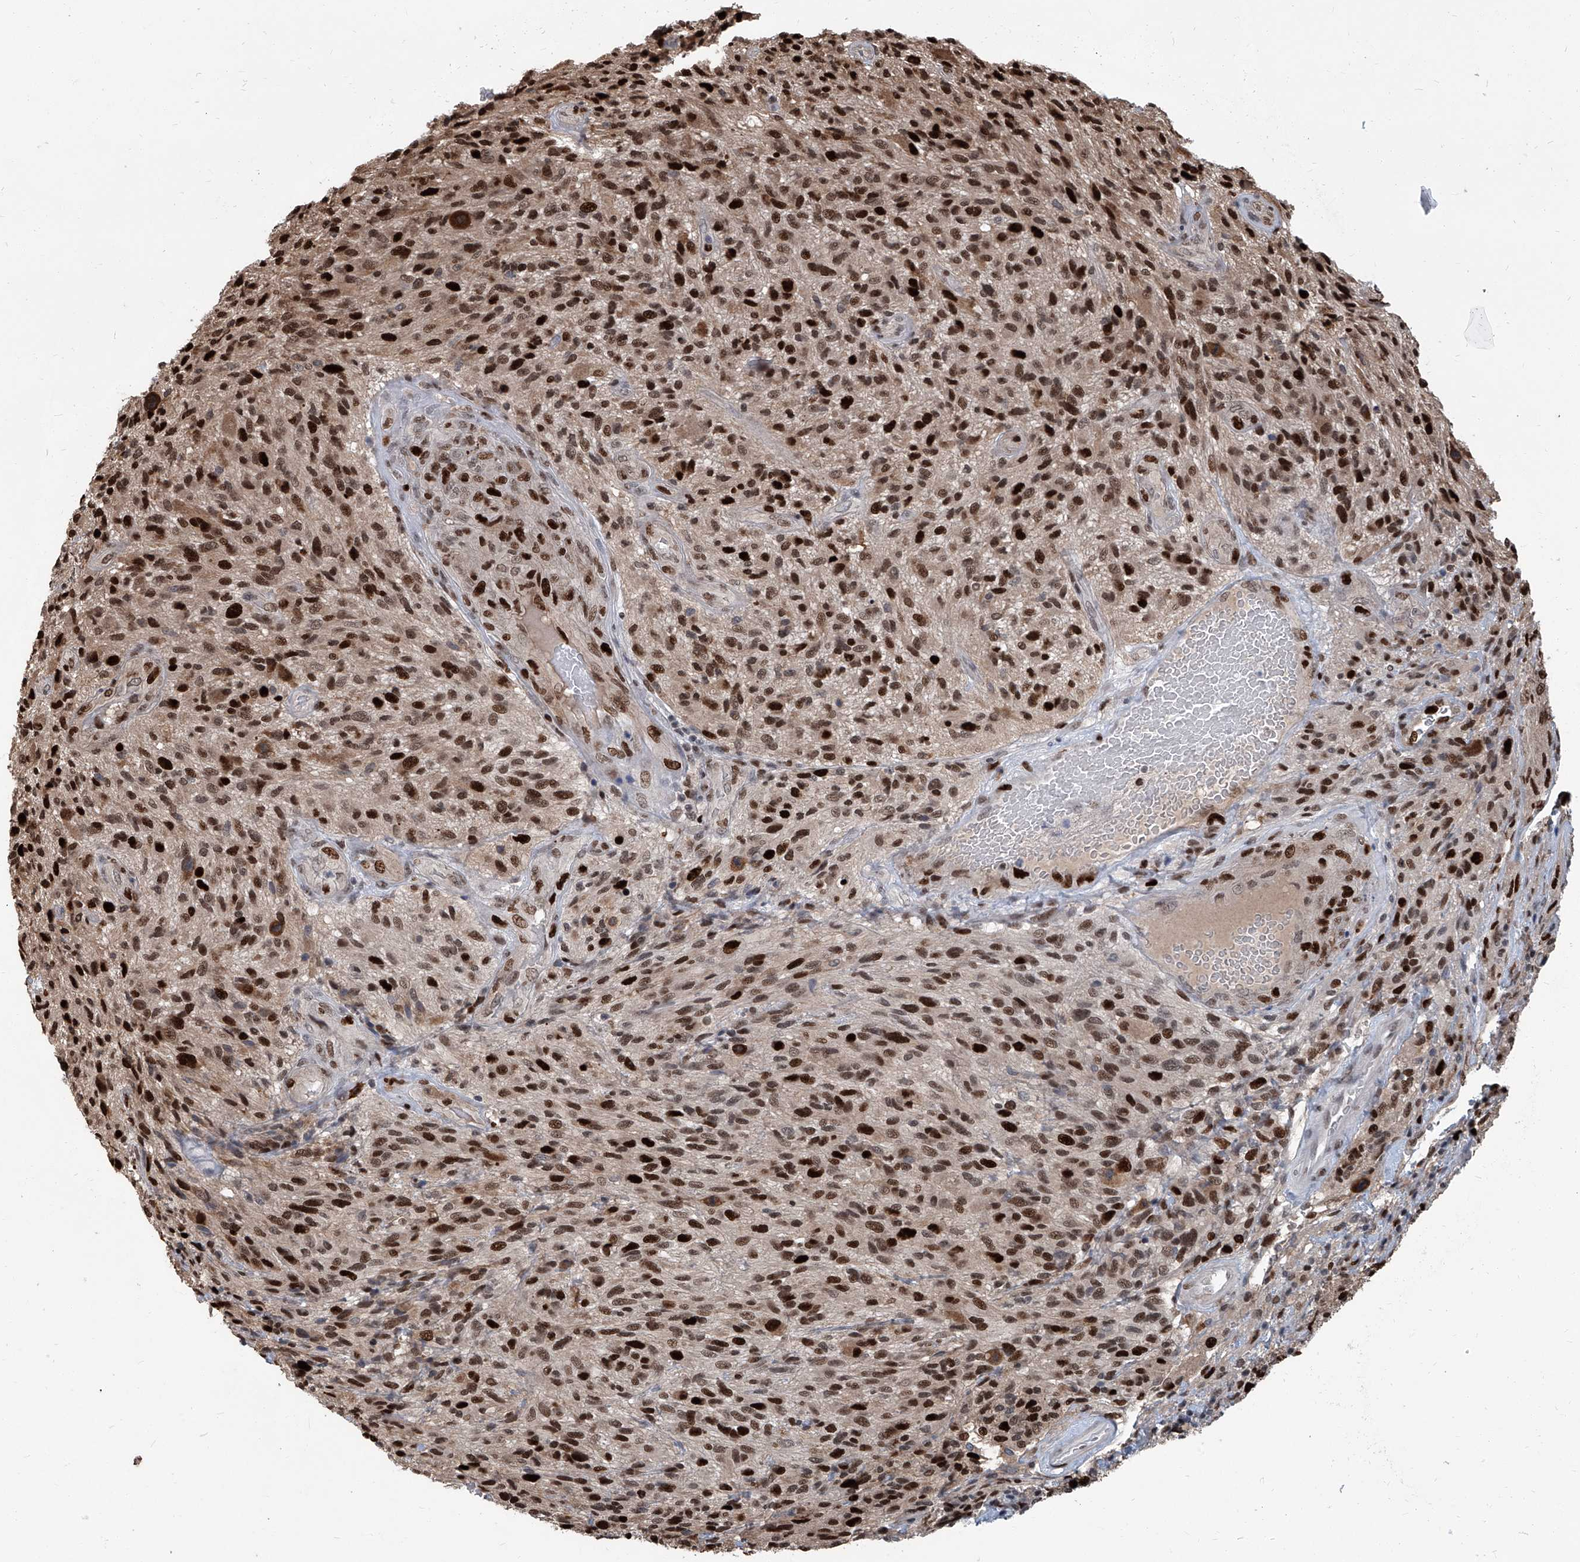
{"staining": {"intensity": "strong", "quantity": ">75%", "location": "nuclear"}, "tissue": "glioma", "cell_type": "Tumor cells", "image_type": "cancer", "snomed": [{"axis": "morphology", "description": "Glioma, malignant, High grade"}, {"axis": "topography", "description": "Brain"}], "caption": "Immunohistochemistry (IHC) photomicrograph of human glioma stained for a protein (brown), which displays high levels of strong nuclear expression in approximately >75% of tumor cells.", "gene": "PCNA", "patient": {"sex": "male", "age": 47}}